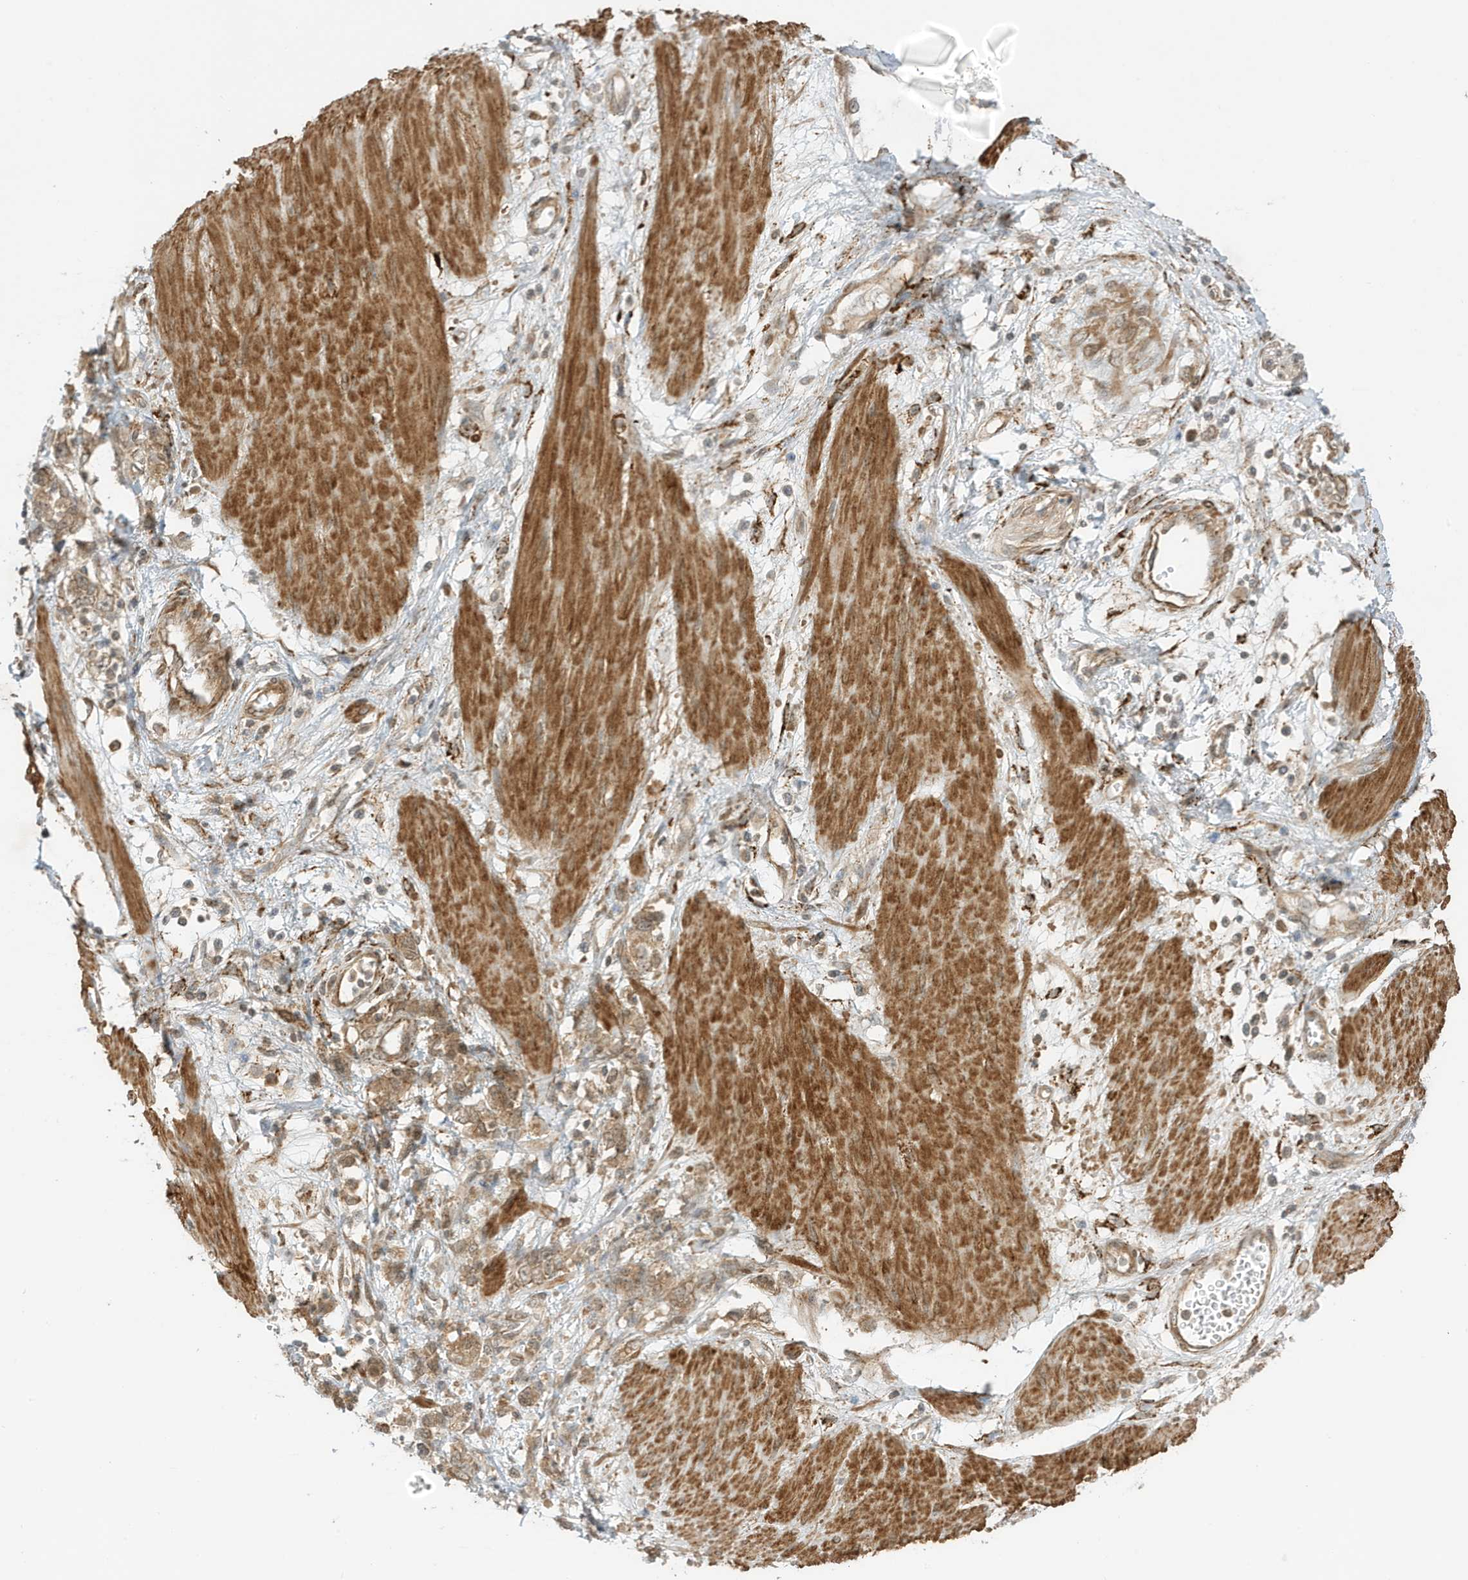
{"staining": {"intensity": "weak", "quantity": ">75%", "location": "cytoplasmic/membranous"}, "tissue": "stomach cancer", "cell_type": "Tumor cells", "image_type": "cancer", "snomed": [{"axis": "morphology", "description": "Adenocarcinoma, NOS"}, {"axis": "topography", "description": "Stomach"}], "caption": "Immunohistochemistry photomicrograph of neoplastic tissue: stomach cancer stained using IHC demonstrates low levels of weak protein expression localized specifically in the cytoplasmic/membranous of tumor cells, appearing as a cytoplasmic/membranous brown color.", "gene": "DHX36", "patient": {"sex": "female", "age": 76}}